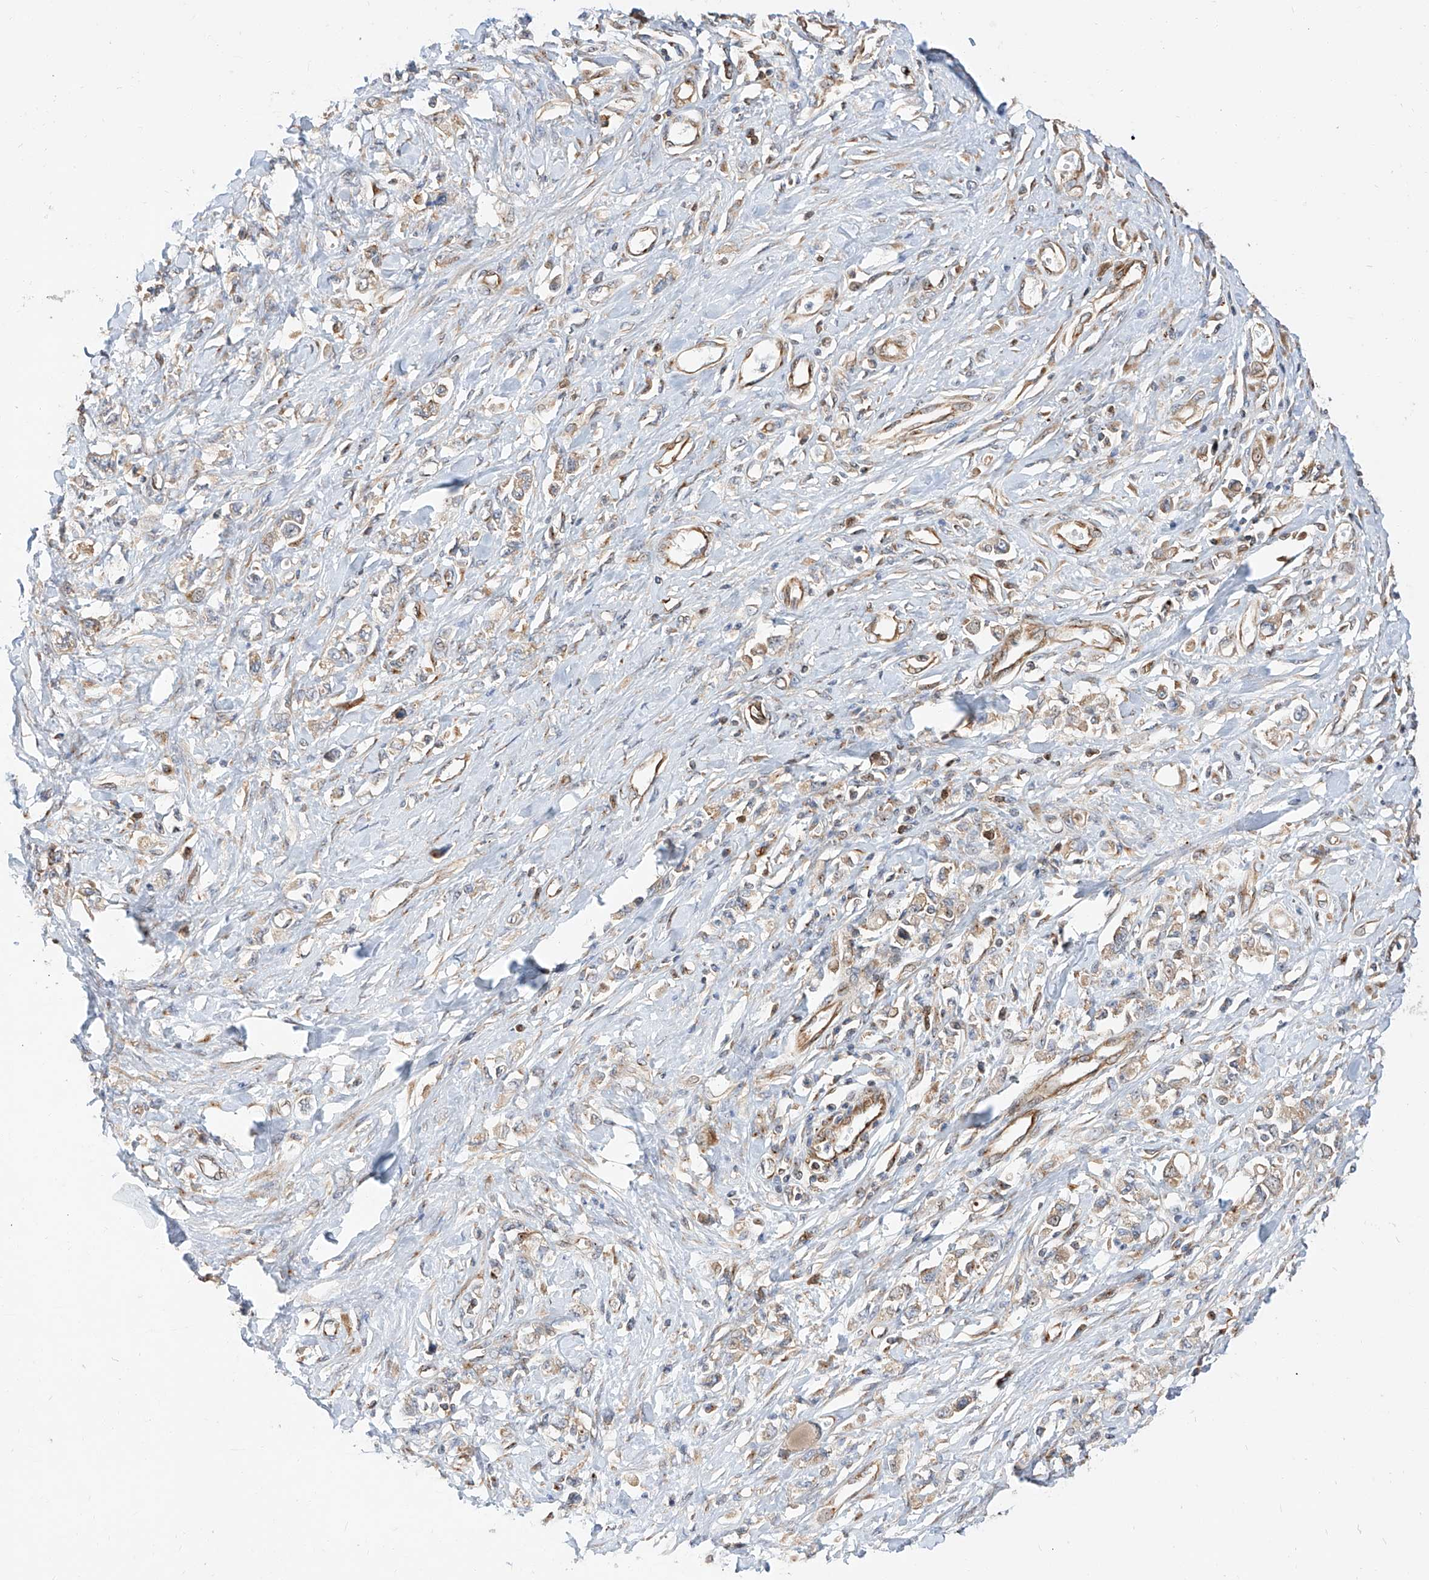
{"staining": {"intensity": "weak", "quantity": "25%-75%", "location": "cytoplasmic/membranous"}, "tissue": "stomach cancer", "cell_type": "Tumor cells", "image_type": "cancer", "snomed": [{"axis": "morphology", "description": "Adenocarcinoma, NOS"}, {"axis": "topography", "description": "Stomach"}], "caption": "Tumor cells demonstrate low levels of weak cytoplasmic/membranous positivity in about 25%-75% of cells in human stomach cancer (adenocarcinoma).", "gene": "ISCA2", "patient": {"sex": "female", "age": 76}}